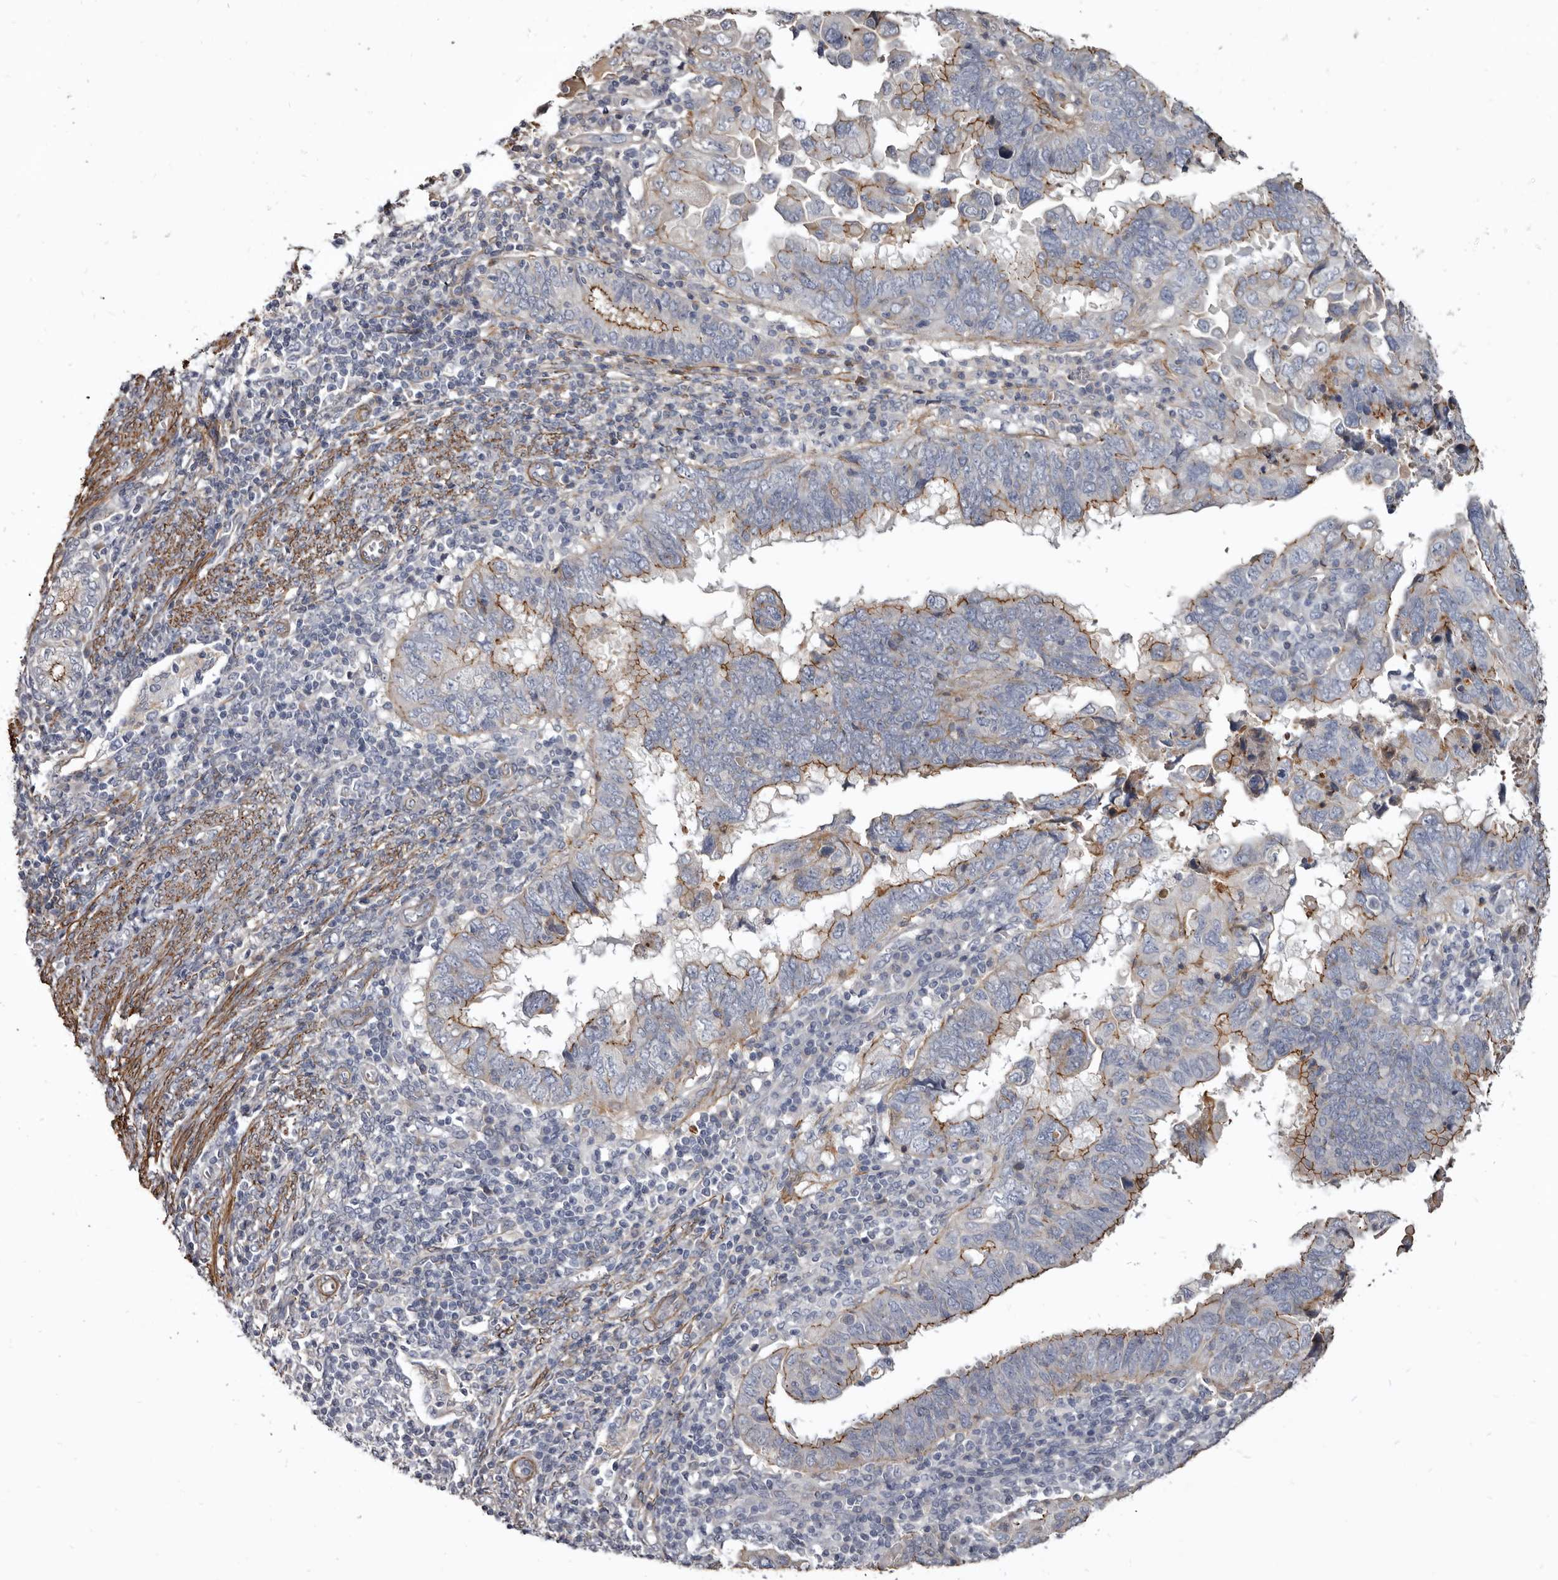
{"staining": {"intensity": "moderate", "quantity": "25%-75%", "location": "cytoplasmic/membranous"}, "tissue": "endometrial cancer", "cell_type": "Tumor cells", "image_type": "cancer", "snomed": [{"axis": "morphology", "description": "Adenocarcinoma, NOS"}, {"axis": "topography", "description": "Uterus"}], "caption": "There is medium levels of moderate cytoplasmic/membranous expression in tumor cells of adenocarcinoma (endometrial), as demonstrated by immunohistochemical staining (brown color).", "gene": "CGN", "patient": {"sex": "female", "age": 77}}